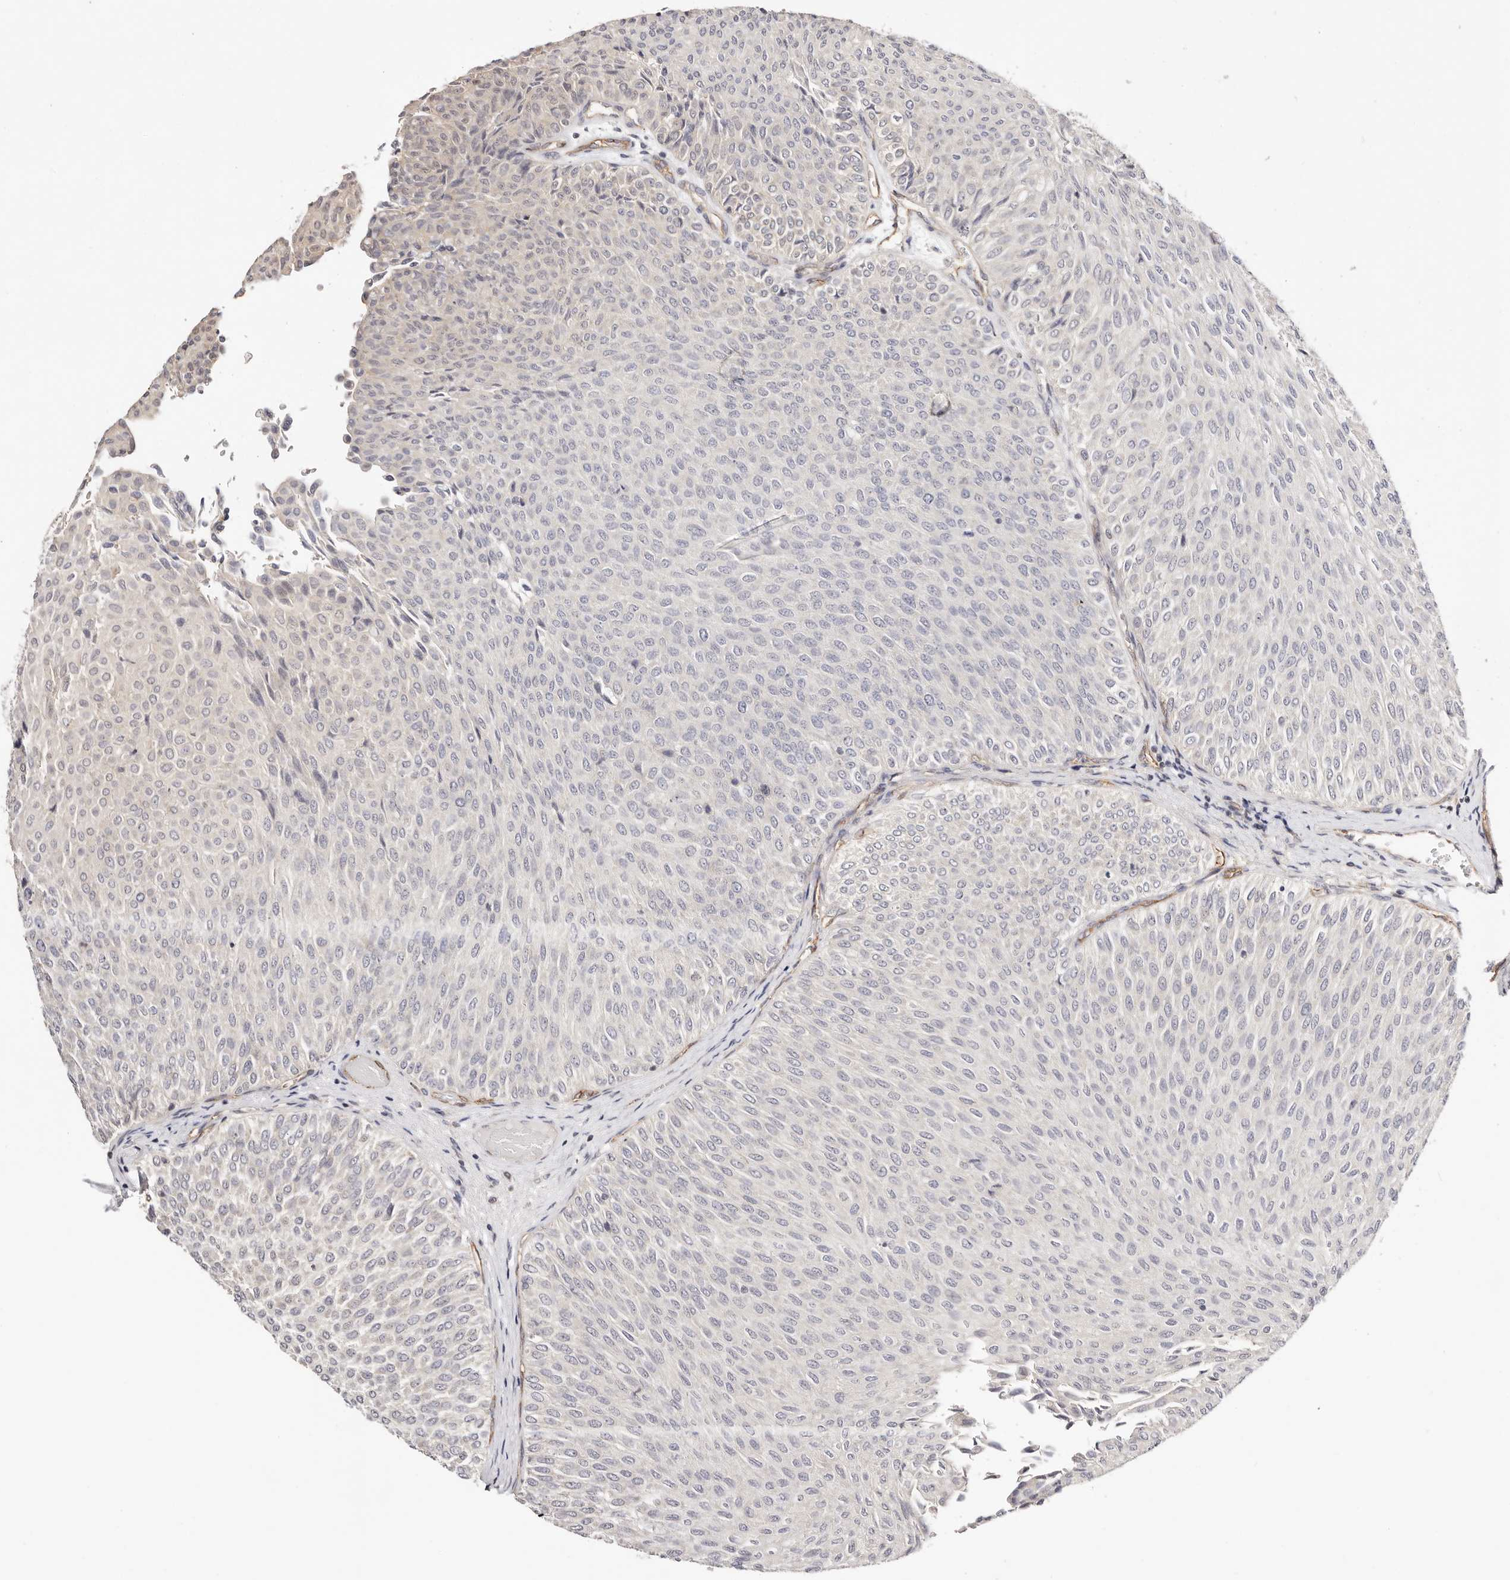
{"staining": {"intensity": "negative", "quantity": "none", "location": "none"}, "tissue": "urothelial cancer", "cell_type": "Tumor cells", "image_type": "cancer", "snomed": [{"axis": "morphology", "description": "Urothelial carcinoma, Low grade"}, {"axis": "topography", "description": "Urinary bladder"}], "caption": "Immunohistochemistry (IHC) photomicrograph of human urothelial carcinoma (low-grade) stained for a protein (brown), which exhibits no expression in tumor cells.", "gene": "STAT5A", "patient": {"sex": "male", "age": 78}}